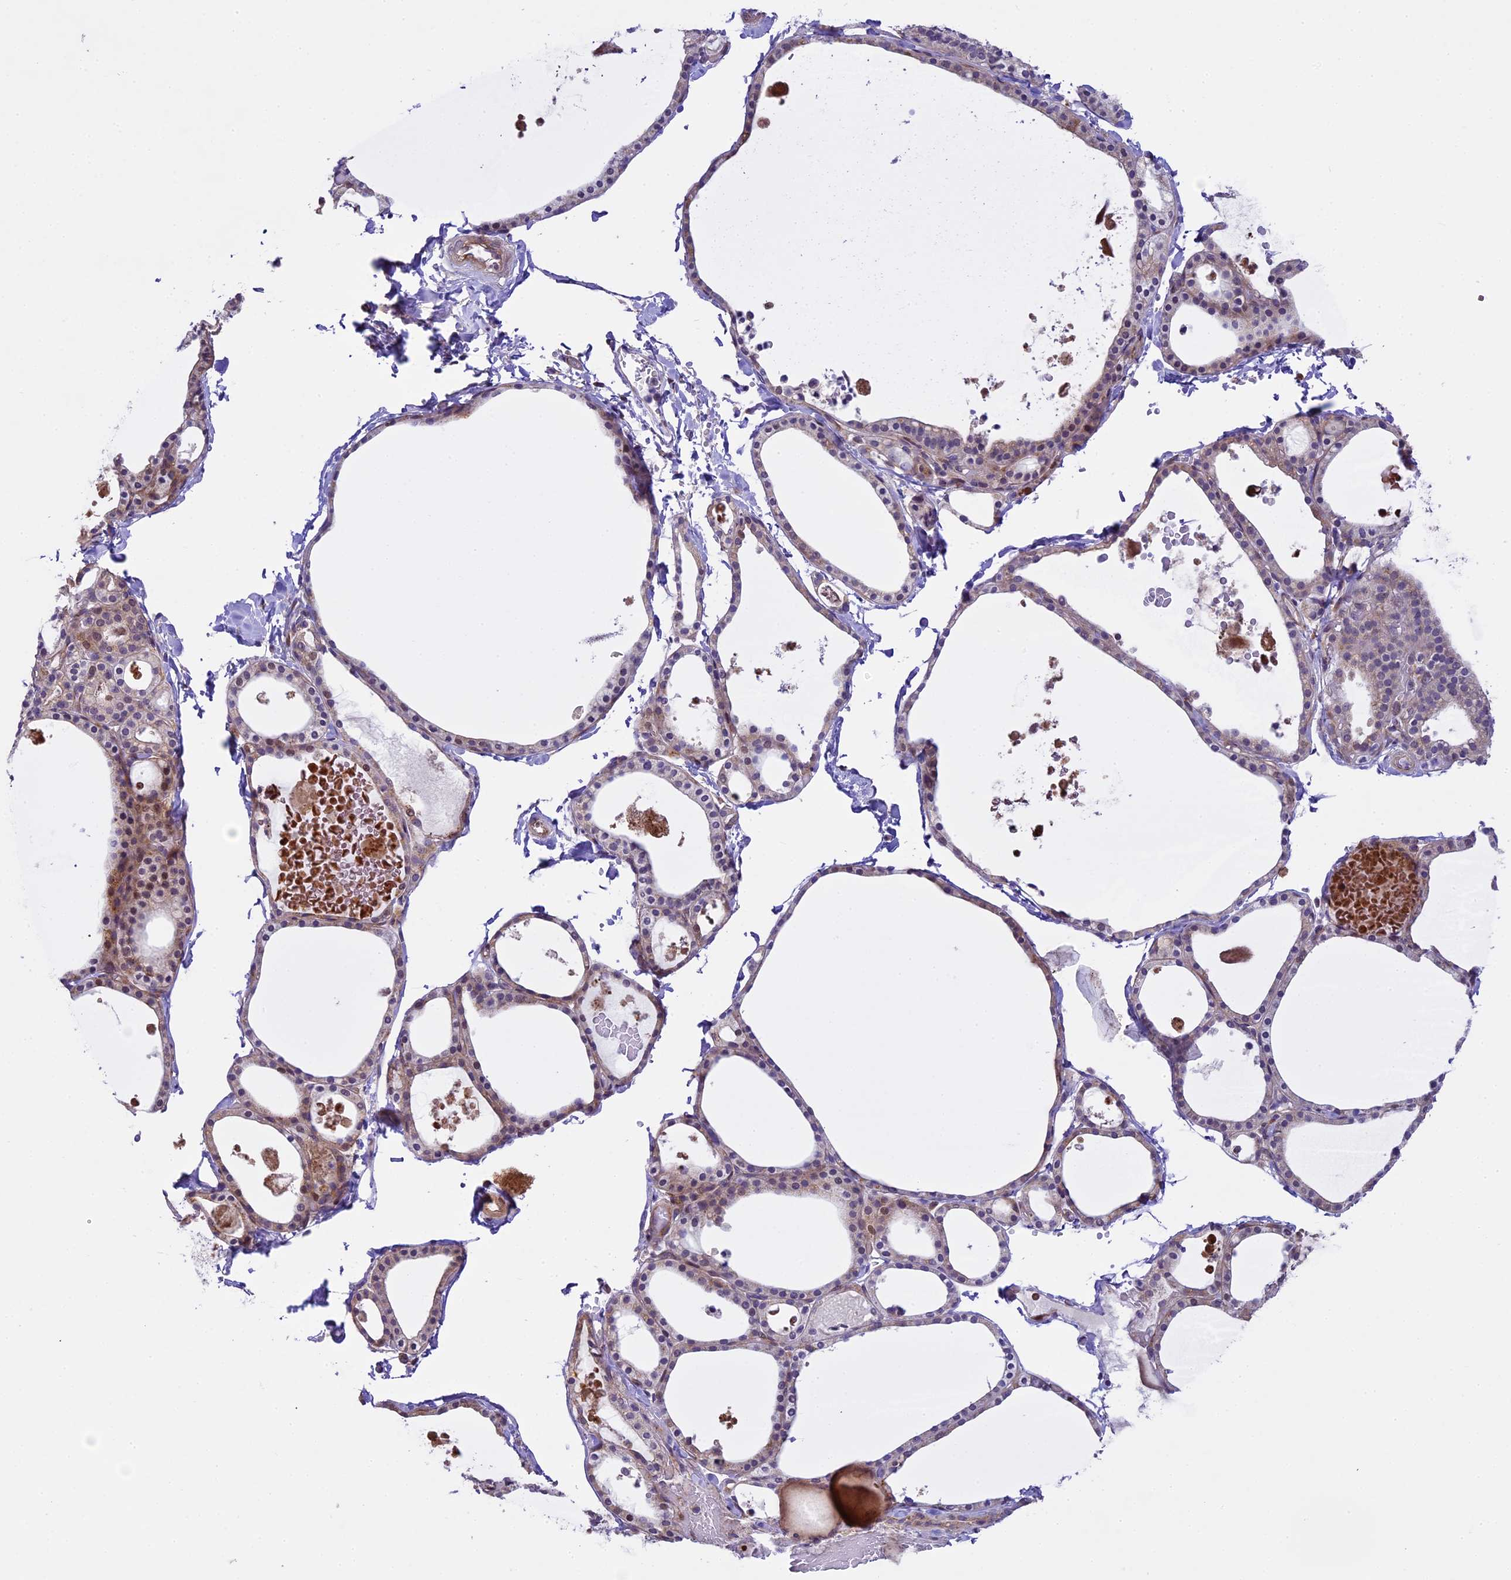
{"staining": {"intensity": "moderate", "quantity": "<25%", "location": "cytoplasmic/membranous,nuclear"}, "tissue": "thyroid gland", "cell_type": "Glandular cells", "image_type": "normal", "snomed": [{"axis": "morphology", "description": "Normal tissue, NOS"}, {"axis": "topography", "description": "Thyroid gland"}], "caption": "About <25% of glandular cells in benign human thyroid gland reveal moderate cytoplasmic/membranous,nuclear protein positivity as visualized by brown immunohistochemical staining.", "gene": "SPIRE1", "patient": {"sex": "male", "age": 56}}